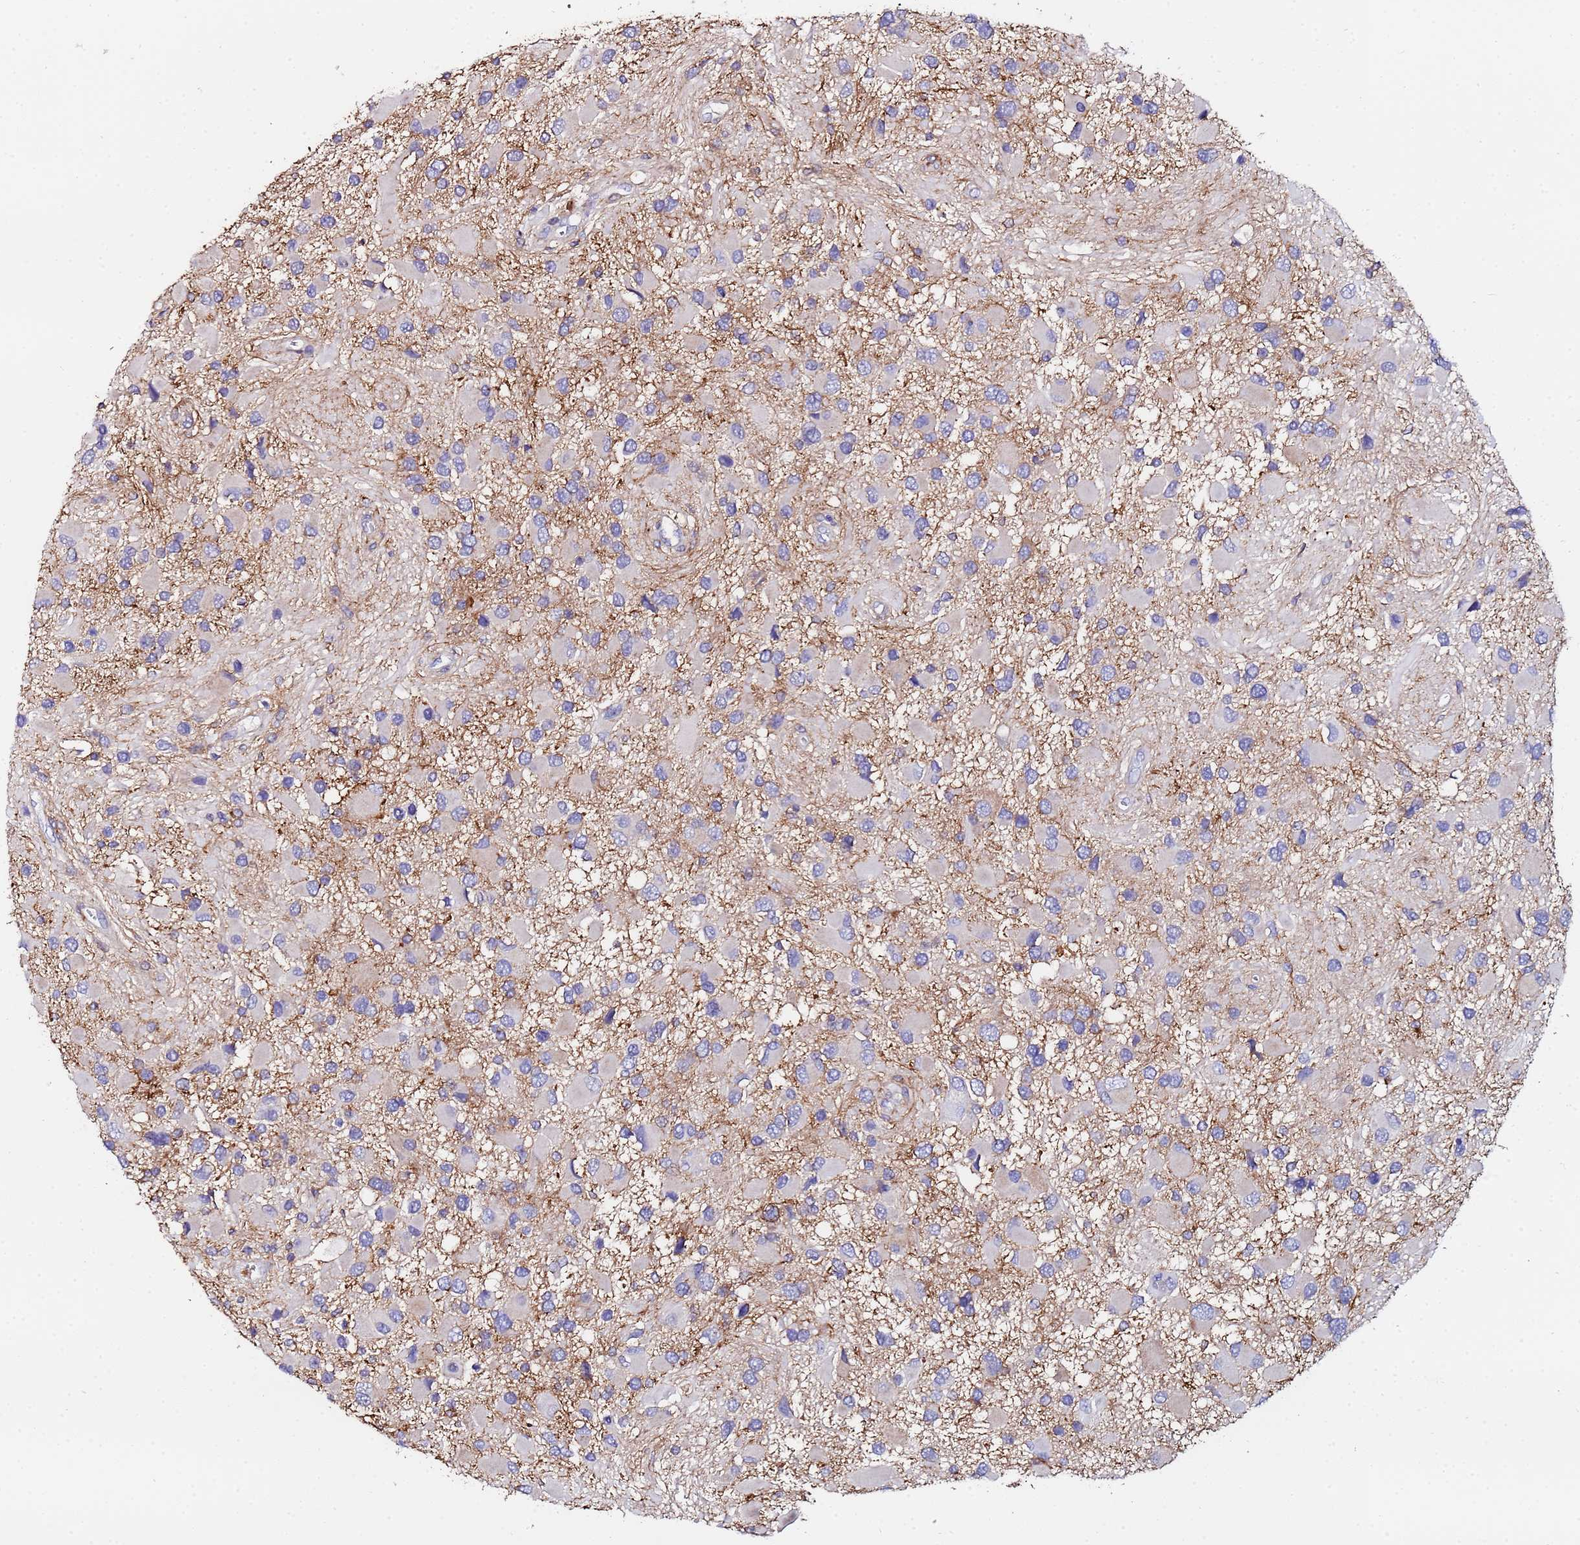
{"staining": {"intensity": "negative", "quantity": "none", "location": "none"}, "tissue": "glioma", "cell_type": "Tumor cells", "image_type": "cancer", "snomed": [{"axis": "morphology", "description": "Glioma, malignant, High grade"}, {"axis": "topography", "description": "Brain"}], "caption": "DAB (3,3'-diaminobenzidine) immunohistochemical staining of glioma demonstrates no significant expression in tumor cells. (IHC, brightfield microscopy, high magnification).", "gene": "BASP1", "patient": {"sex": "male", "age": 53}}